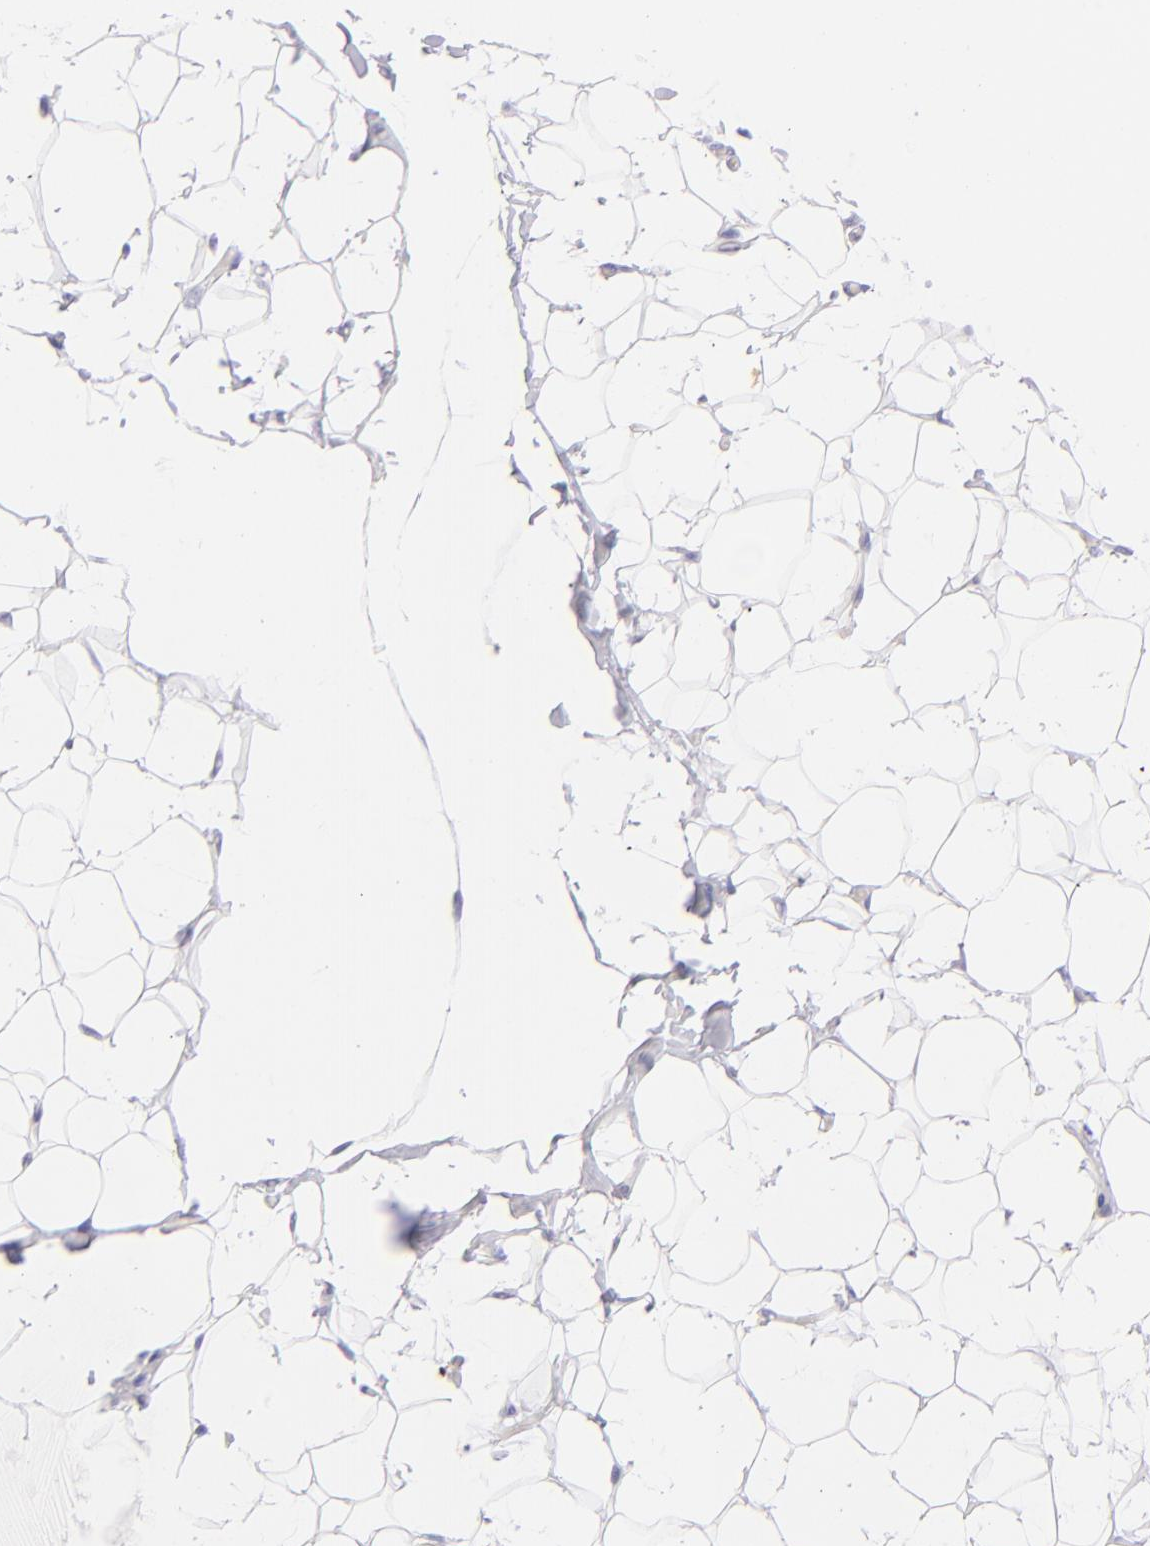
{"staining": {"intensity": "negative", "quantity": "none", "location": "none"}, "tissue": "adipose tissue", "cell_type": "Adipocytes", "image_type": "normal", "snomed": [{"axis": "morphology", "description": "Normal tissue, NOS"}, {"axis": "topography", "description": "Soft tissue"}], "caption": "Immunohistochemistry micrograph of normal adipose tissue stained for a protein (brown), which exhibits no positivity in adipocytes.", "gene": "CD72", "patient": {"sex": "male", "age": 26}}